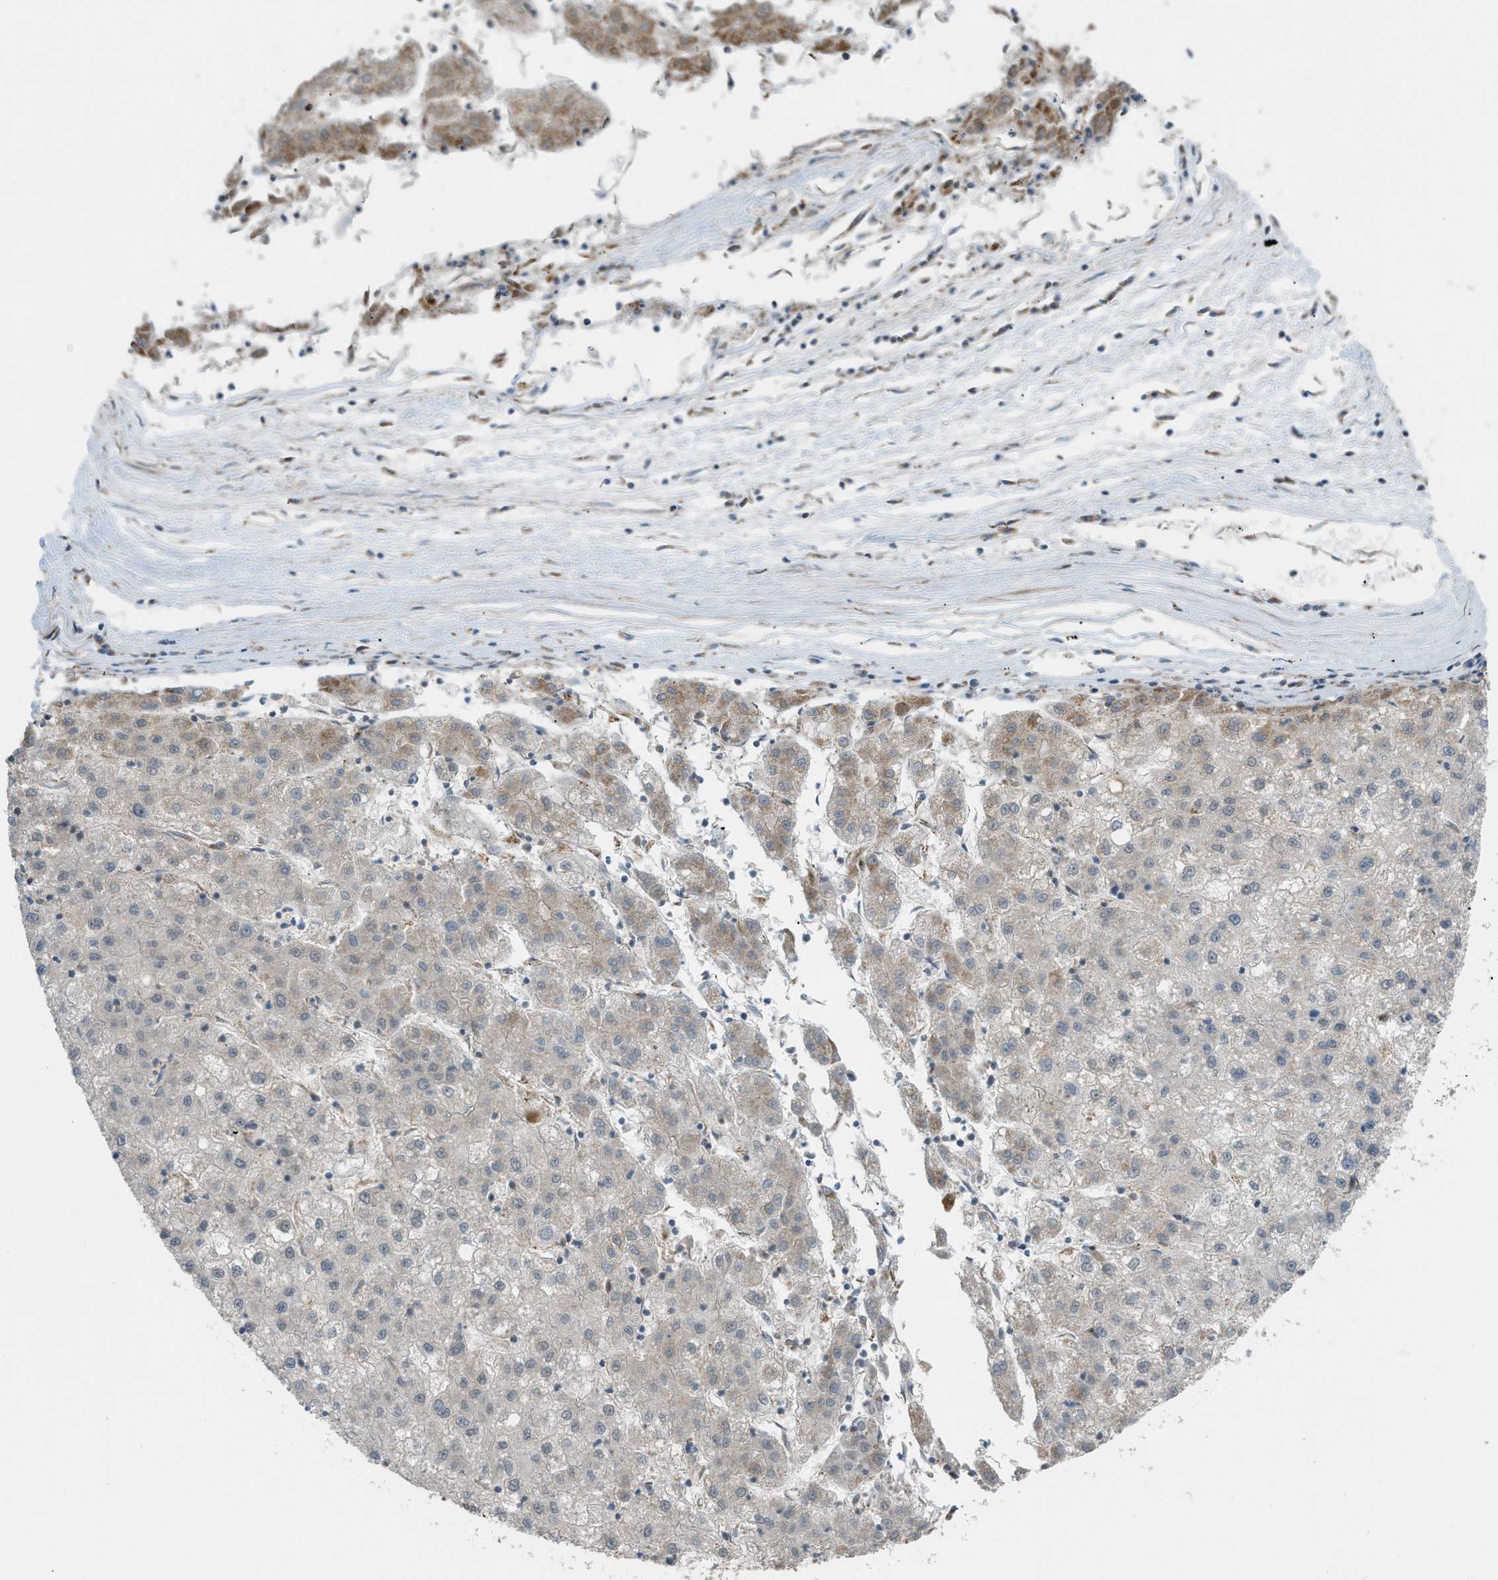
{"staining": {"intensity": "weak", "quantity": "<25%", "location": "cytoplasmic/membranous"}, "tissue": "liver cancer", "cell_type": "Tumor cells", "image_type": "cancer", "snomed": [{"axis": "morphology", "description": "Carcinoma, Hepatocellular, NOS"}, {"axis": "topography", "description": "Liver"}], "caption": "Liver cancer (hepatocellular carcinoma) stained for a protein using immunohistochemistry (IHC) displays no expression tumor cells.", "gene": "CCDC186", "patient": {"sex": "male", "age": 72}}